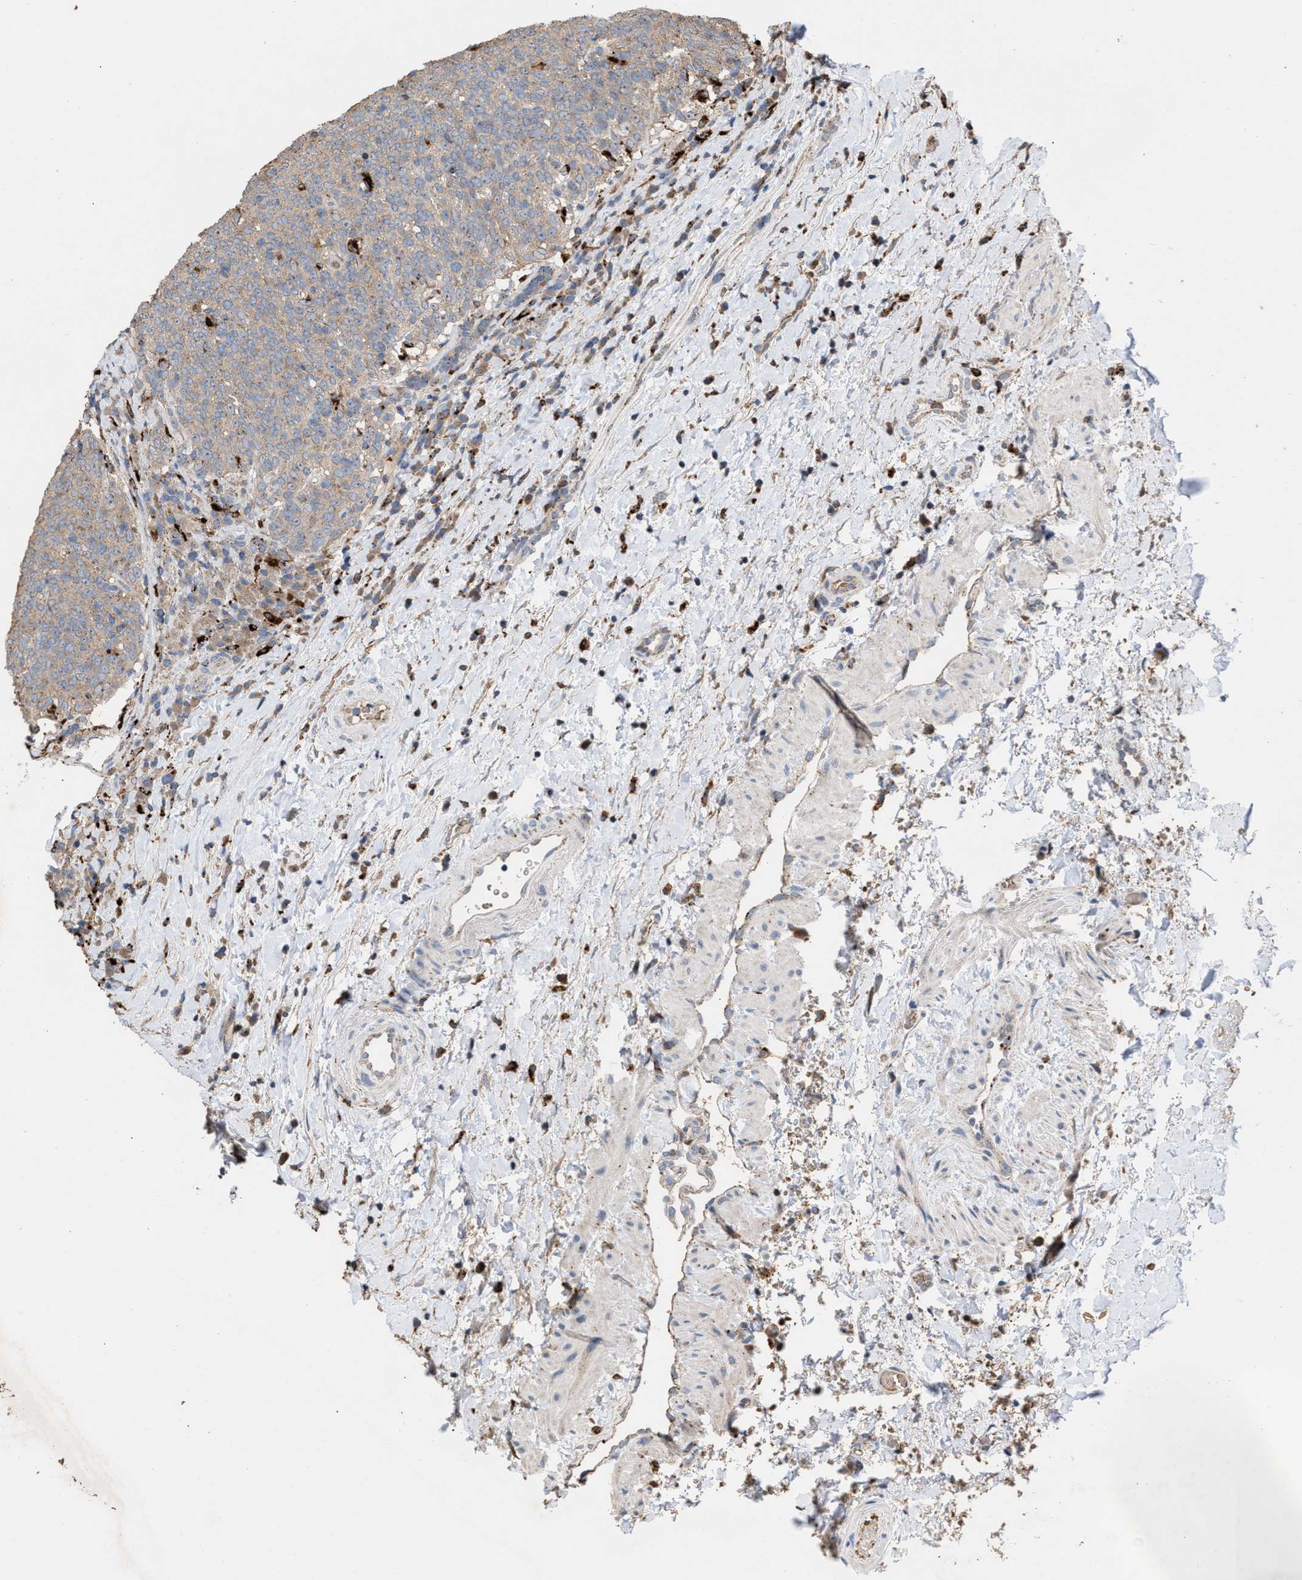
{"staining": {"intensity": "weak", "quantity": "25%-75%", "location": "cytoplasmic/membranous"}, "tissue": "head and neck cancer", "cell_type": "Tumor cells", "image_type": "cancer", "snomed": [{"axis": "morphology", "description": "Squamous cell carcinoma, NOS"}, {"axis": "morphology", "description": "Squamous cell carcinoma, metastatic, NOS"}, {"axis": "topography", "description": "Lymph node"}, {"axis": "topography", "description": "Head-Neck"}], "caption": "Immunohistochemistry (IHC) of human head and neck cancer (squamous cell carcinoma) demonstrates low levels of weak cytoplasmic/membranous positivity in approximately 25%-75% of tumor cells.", "gene": "ELMO3", "patient": {"sex": "male", "age": 62}}